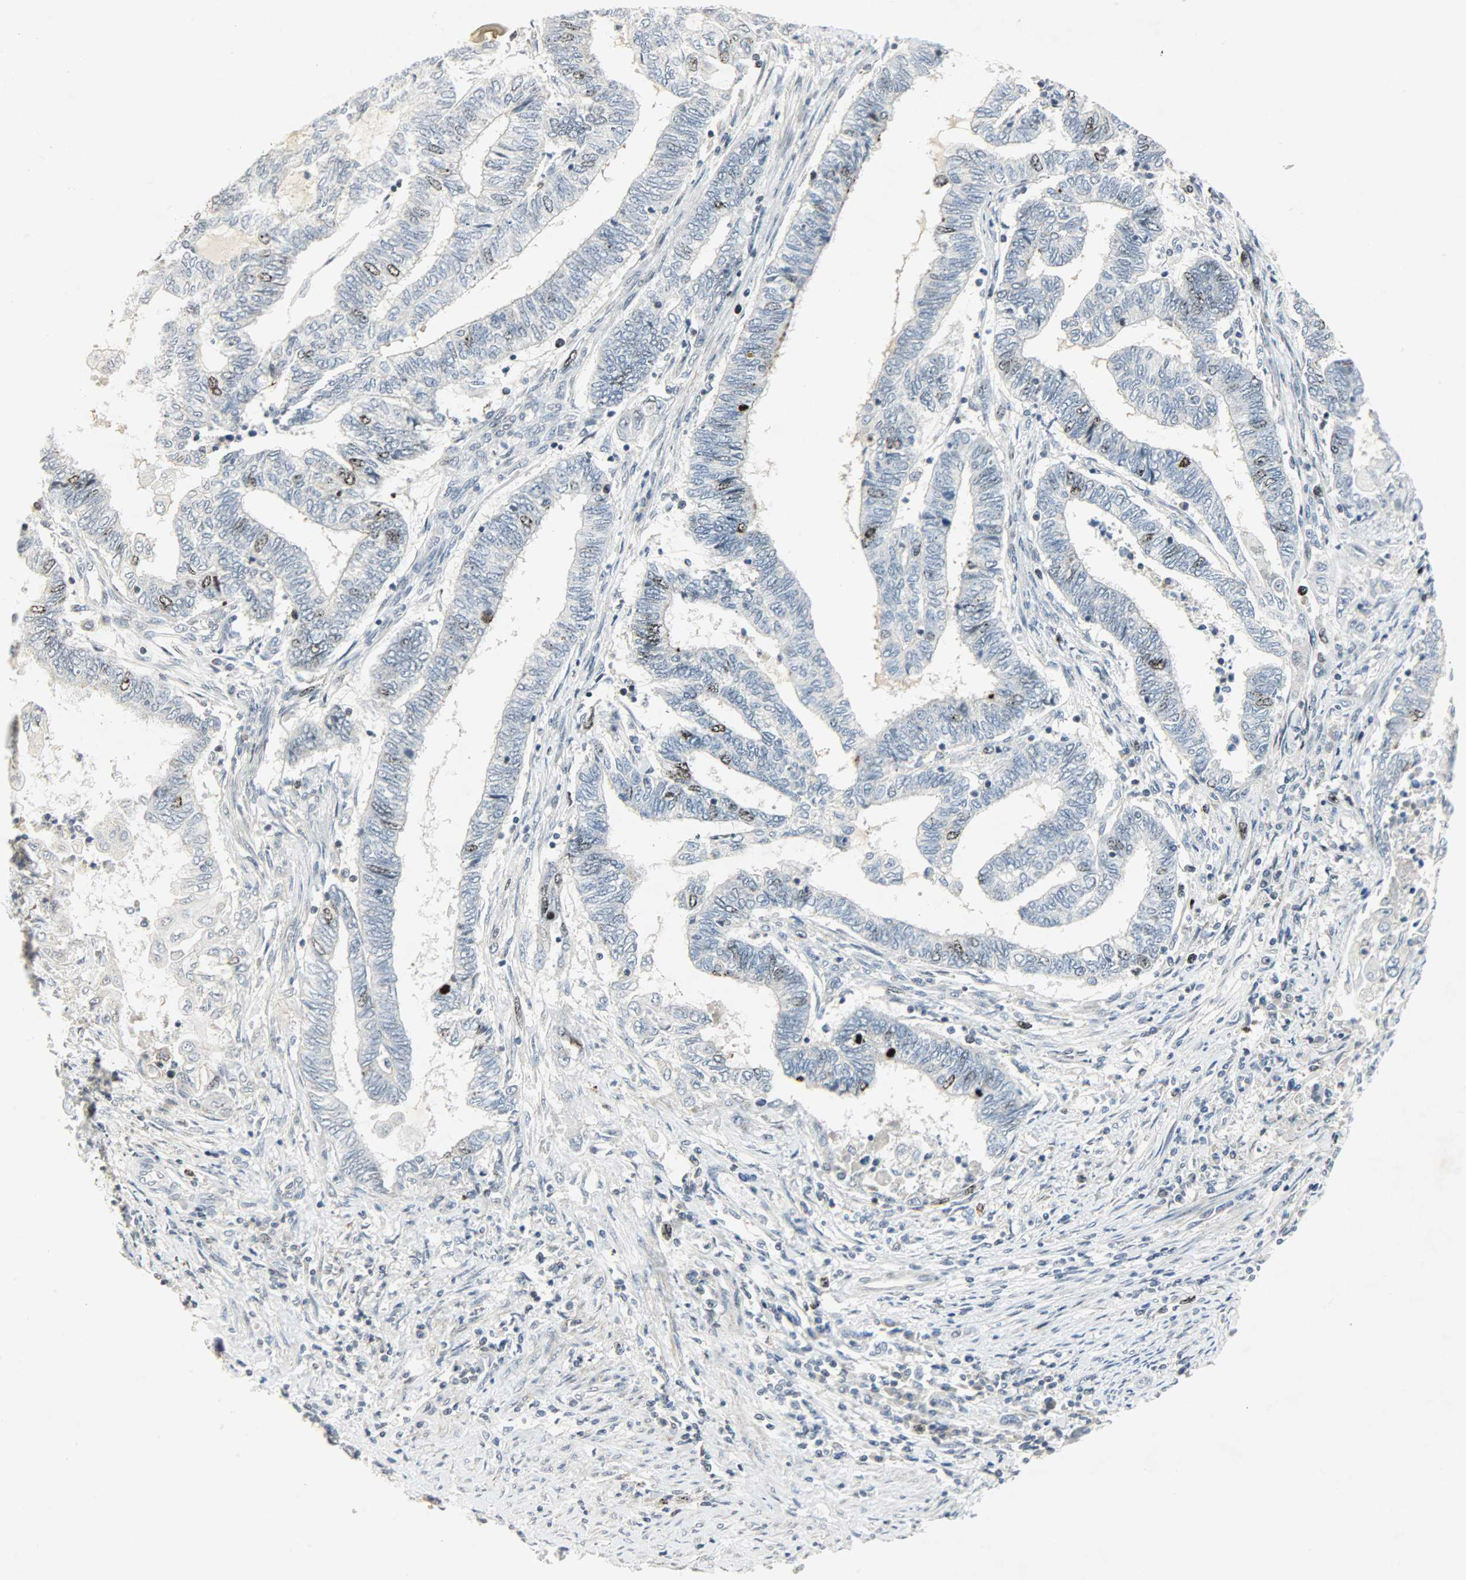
{"staining": {"intensity": "moderate", "quantity": "<25%", "location": "nuclear"}, "tissue": "endometrial cancer", "cell_type": "Tumor cells", "image_type": "cancer", "snomed": [{"axis": "morphology", "description": "Adenocarcinoma, NOS"}, {"axis": "topography", "description": "Uterus"}, {"axis": "topography", "description": "Endometrium"}], "caption": "Brown immunohistochemical staining in endometrial cancer exhibits moderate nuclear expression in about <25% of tumor cells. (IHC, brightfield microscopy, high magnification).", "gene": "AURKB", "patient": {"sex": "female", "age": 70}}